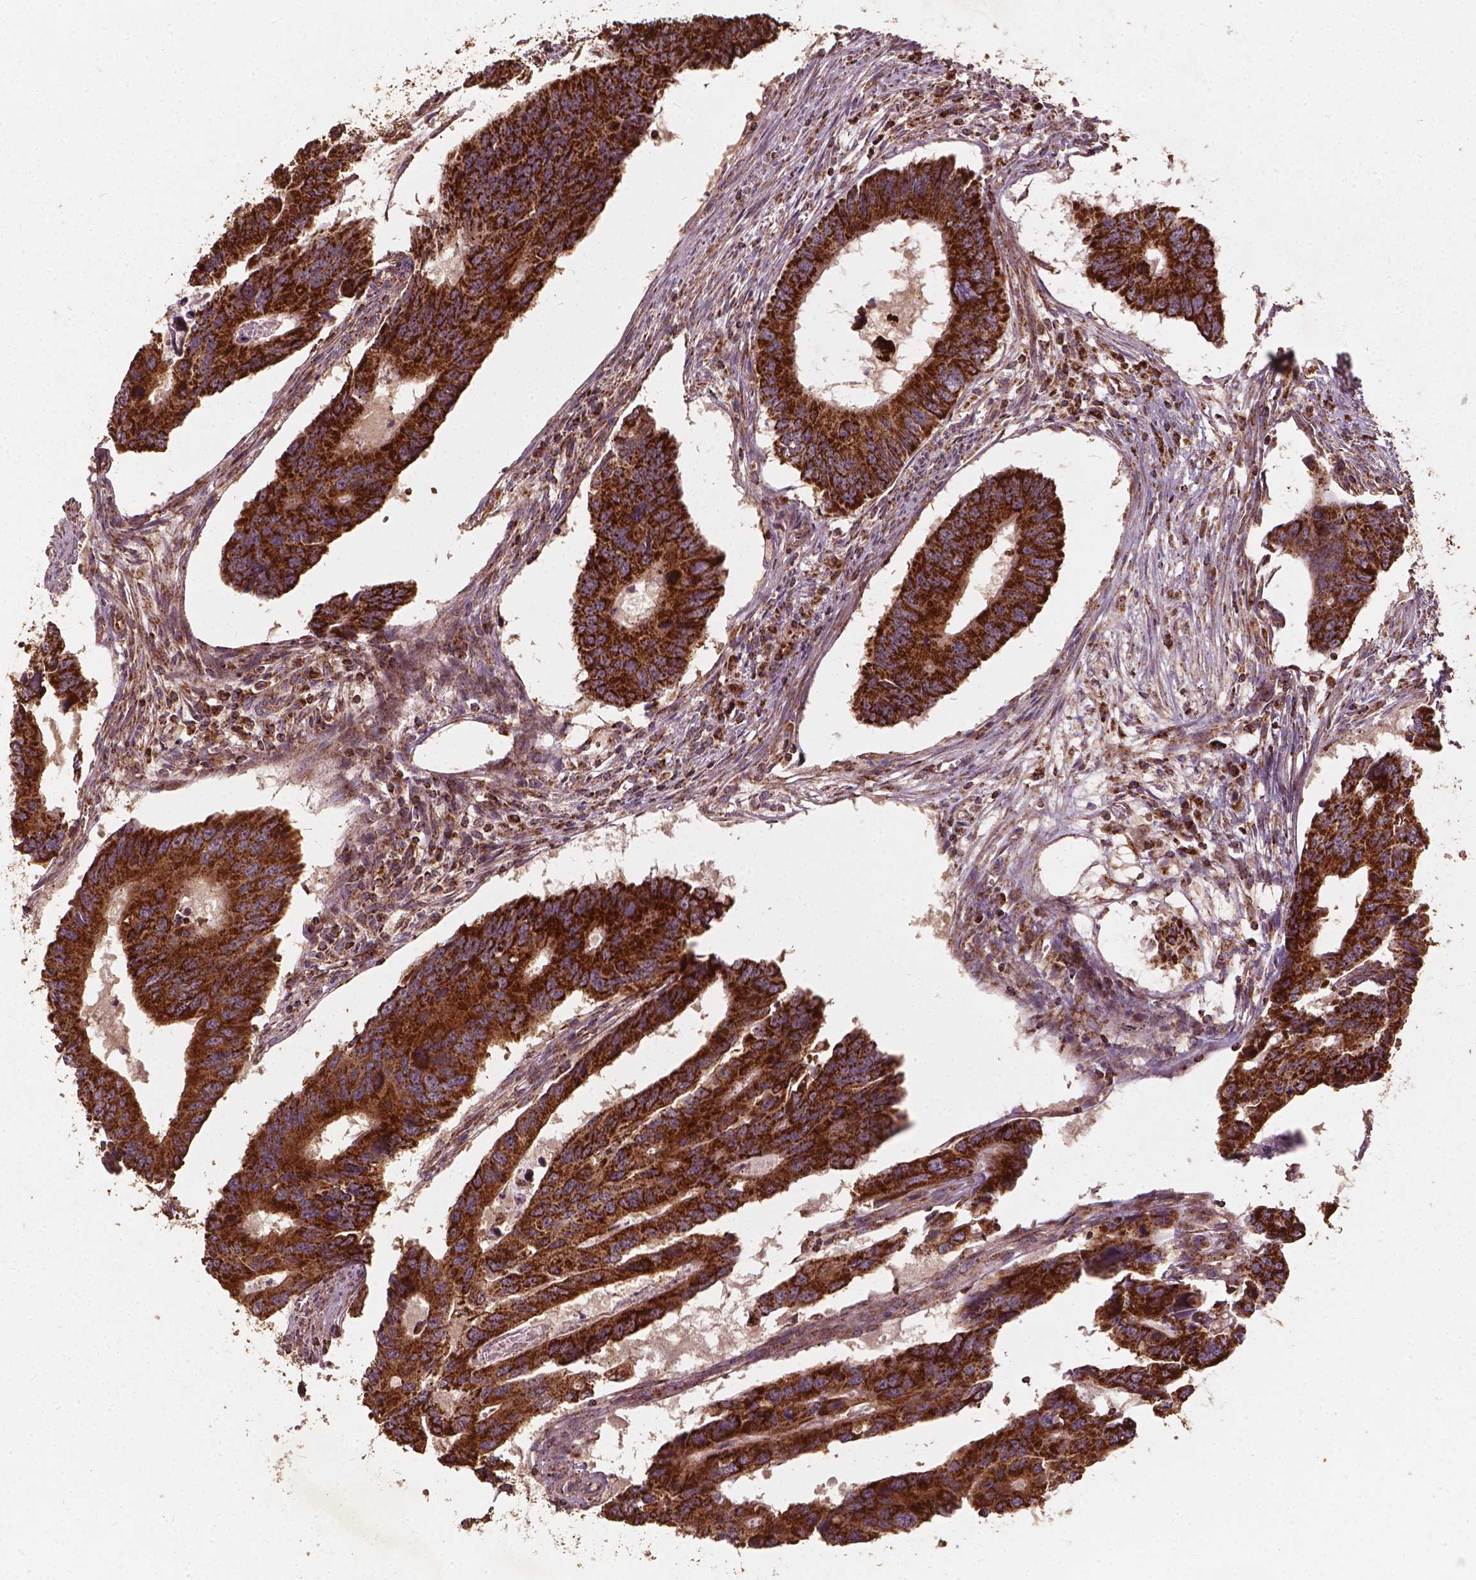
{"staining": {"intensity": "strong", "quantity": ">75%", "location": "cytoplasmic/membranous"}, "tissue": "colorectal cancer", "cell_type": "Tumor cells", "image_type": "cancer", "snomed": [{"axis": "morphology", "description": "Adenocarcinoma, NOS"}, {"axis": "topography", "description": "Colon"}], "caption": "Strong cytoplasmic/membranous positivity is appreciated in approximately >75% of tumor cells in colorectal cancer (adenocarcinoma).", "gene": "UBXN2A", "patient": {"sex": "male", "age": 53}}